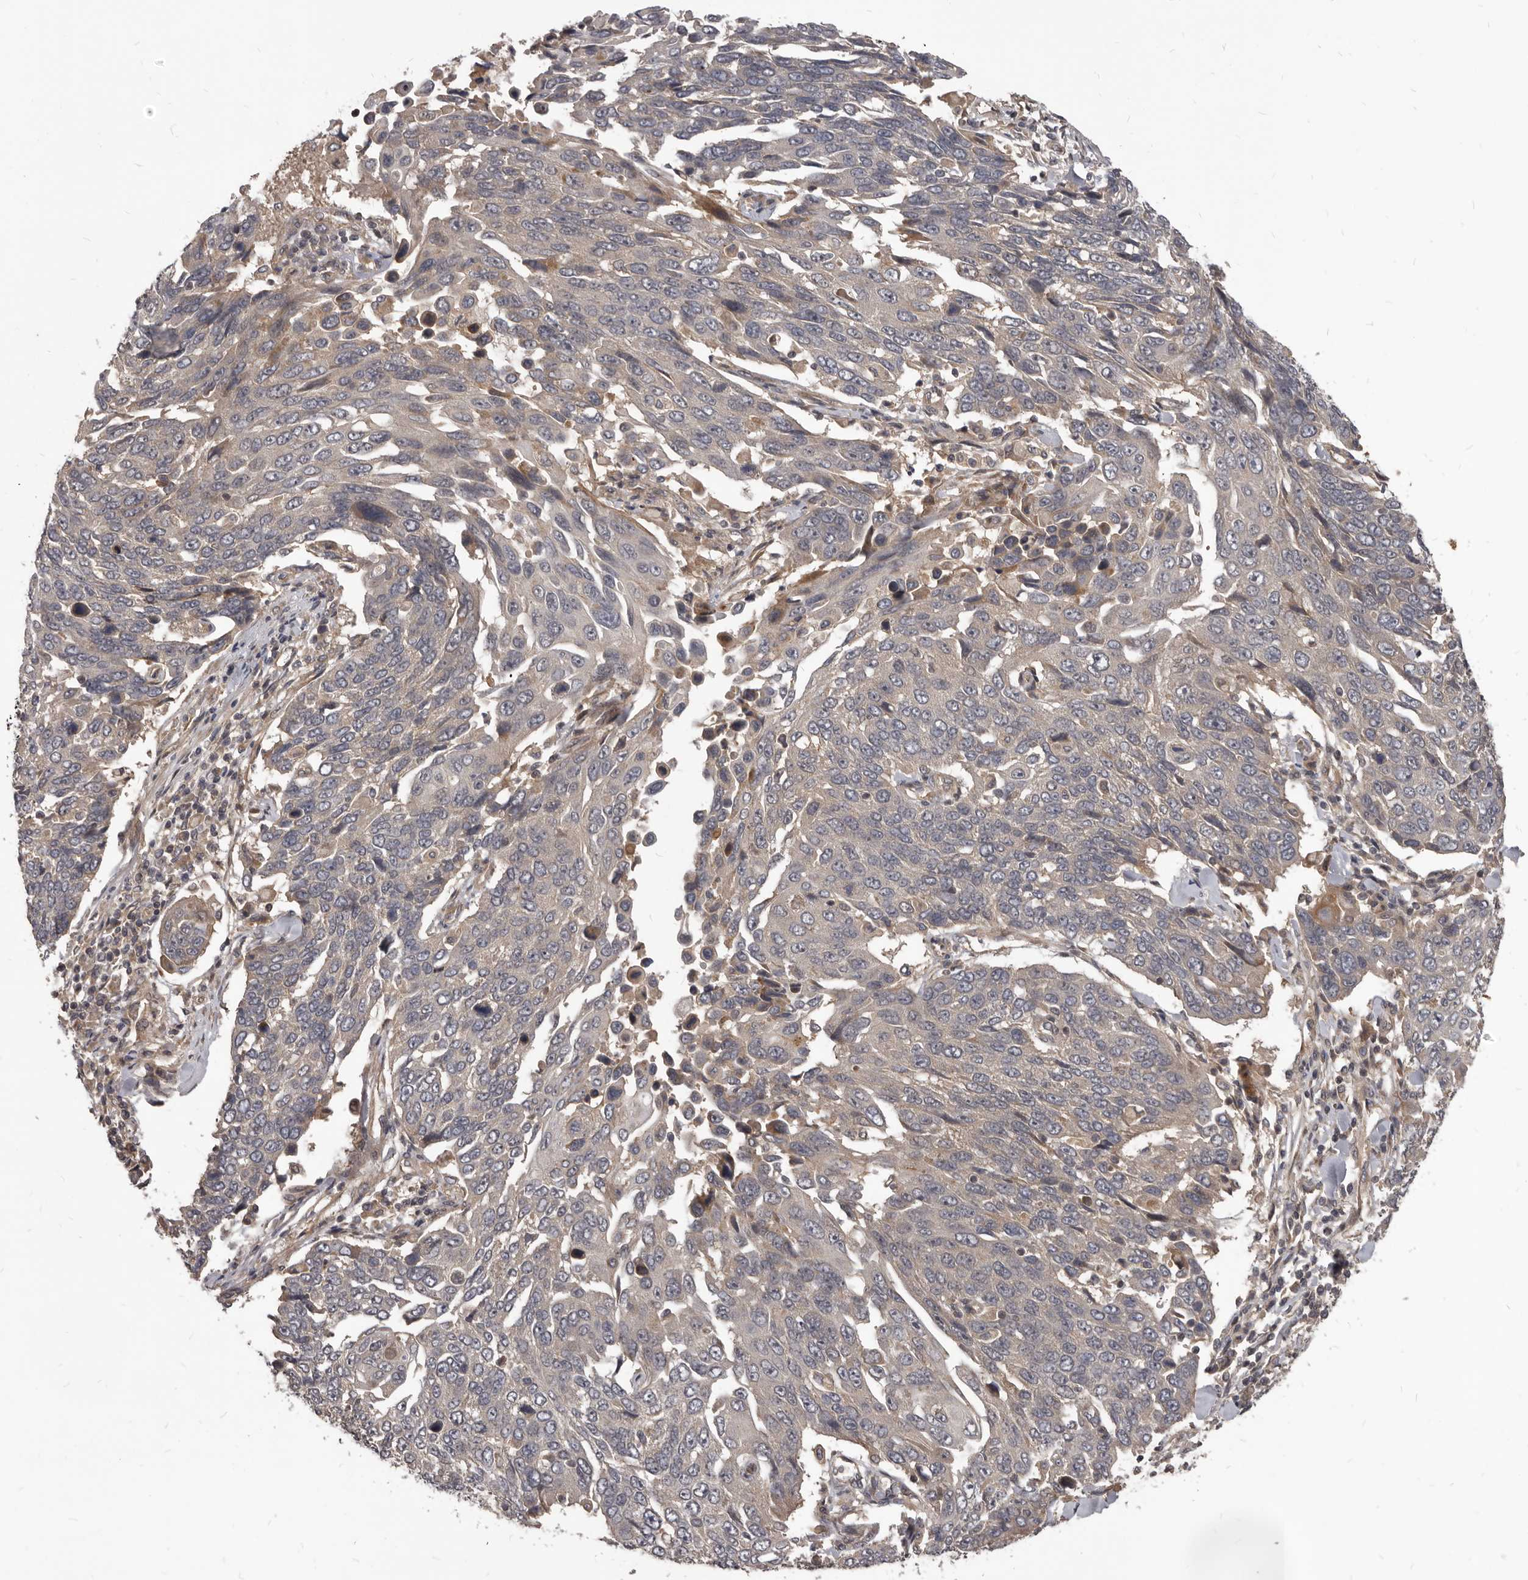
{"staining": {"intensity": "negative", "quantity": "none", "location": "none"}, "tissue": "lung cancer", "cell_type": "Tumor cells", "image_type": "cancer", "snomed": [{"axis": "morphology", "description": "Squamous cell carcinoma, NOS"}, {"axis": "topography", "description": "Lung"}], "caption": "High power microscopy micrograph of an immunohistochemistry (IHC) micrograph of squamous cell carcinoma (lung), revealing no significant staining in tumor cells.", "gene": "GABPB2", "patient": {"sex": "male", "age": 66}}